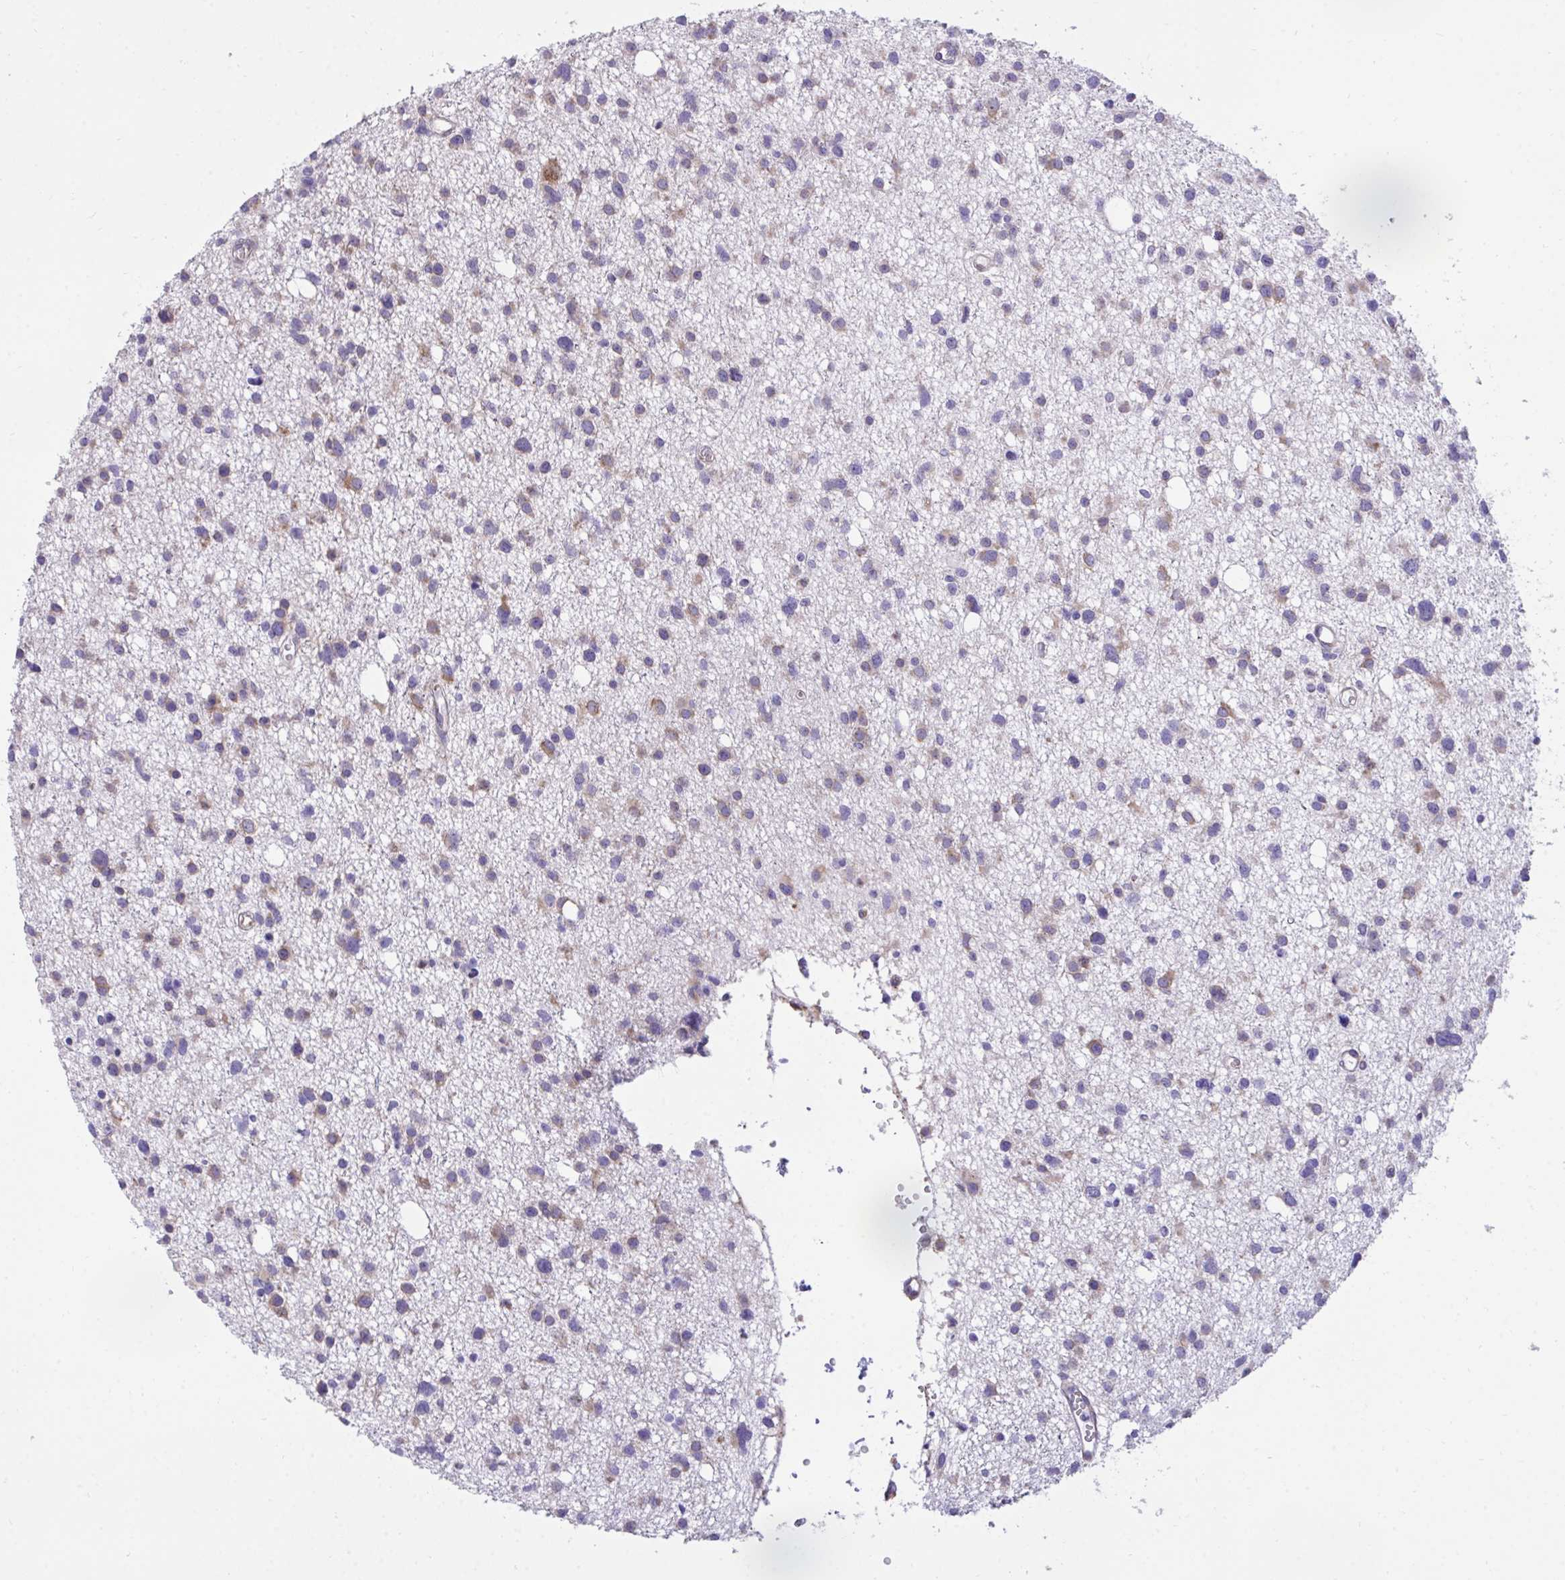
{"staining": {"intensity": "weak", "quantity": "25%-75%", "location": "cytoplasmic/membranous"}, "tissue": "glioma", "cell_type": "Tumor cells", "image_type": "cancer", "snomed": [{"axis": "morphology", "description": "Glioma, malignant, High grade"}, {"axis": "topography", "description": "Brain"}], "caption": "Glioma stained with a brown dye displays weak cytoplasmic/membranous positive positivity in approximately 25%-75% of tumor cells.", "gene": "RPS15", "patient": {"sex": "male", "age": 23}}